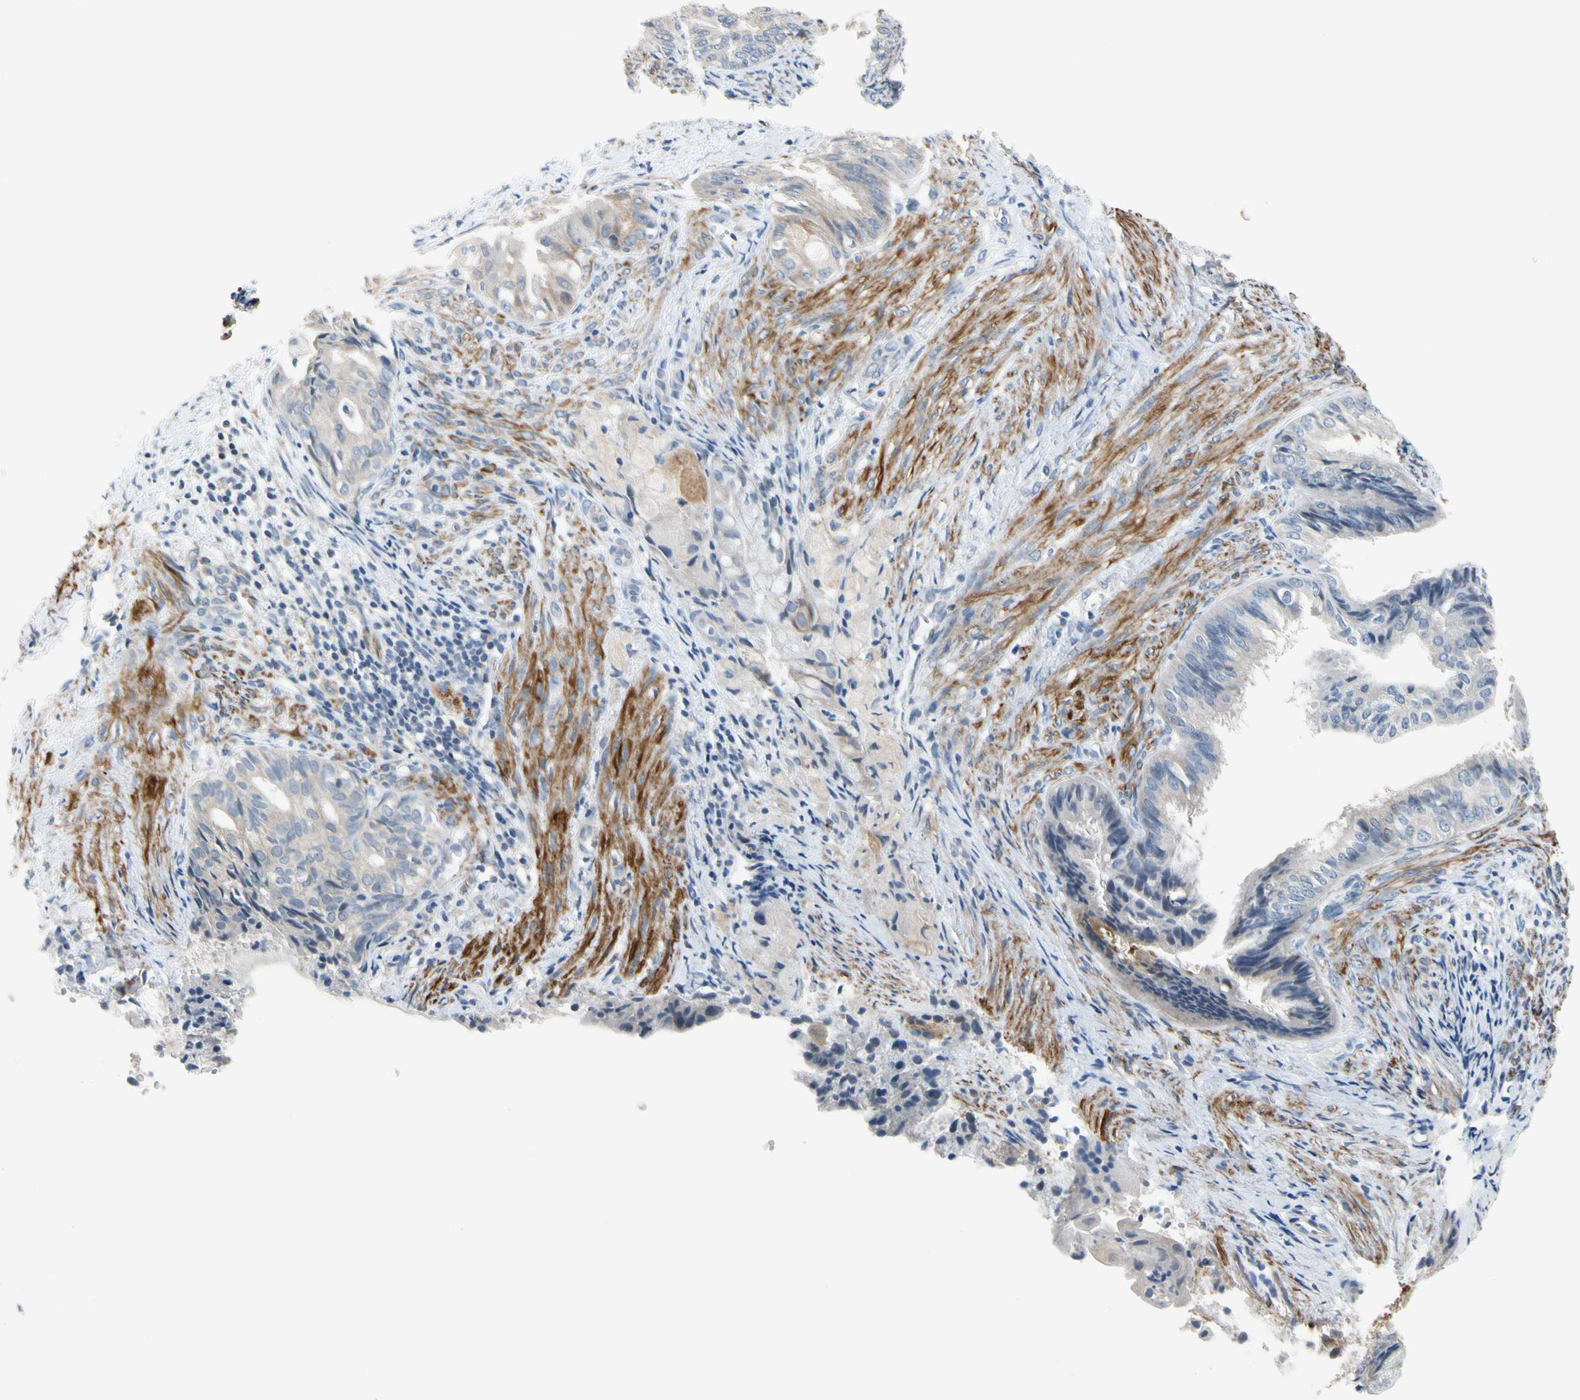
{"staining": {"intensity": "negative", "quantity": "none", "location": "none"}, "tissue": "endometrial cancer", "cell_type": "Tumor cells", "image_type": "cancer", "snomed": [{"axis": "morphology", "description": "Adenocarcinoma, NOS"}, {"axis": "topography", "description": "Endometrium"}], "caption": "This is an immunohistochemistry photomicrograph of human endometrial cancer. There is no expression in tumor cells.", "gene": "SLC27A6", "patient": {"sex": "female", "age": 86}}